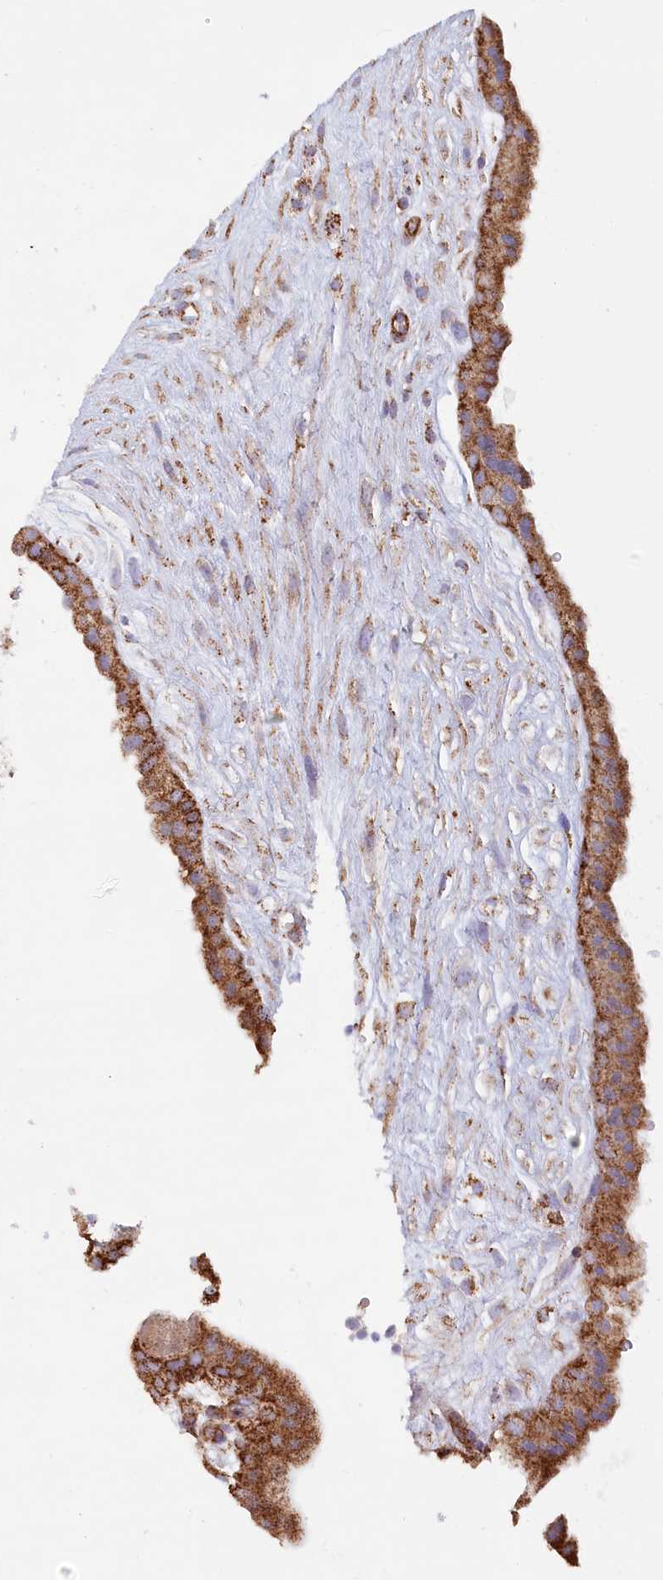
{"staining": {"intensity": "weak", "quantity": "25%-75%", "location": "cytoplasmic/membranous"}, "tissue": "placenta", "cell_type": "Decidual cells", "image_type": "normal", "snomed": [{"axis": "morphology", "description": "Normal tissue, NOS"}, {"axis": "topography", "description": "Placenta"}], "caption": "High-magnification brightfield microscopy of normal placenta stained with DAB (3,3'-diaminobenzidine) (brown) and counterstained with hematoxylin (blue). decidual cells exhibit weak cytoplasmic/membranous positivity is identified in approximately25%-75% of cells. The protein is stained brown, and the nuclei are stained in blue (DAB IHC with brightfield microscopy, high magnification).", "gene": "UMPS", "patient": {"sex": "female", "age": 18}}